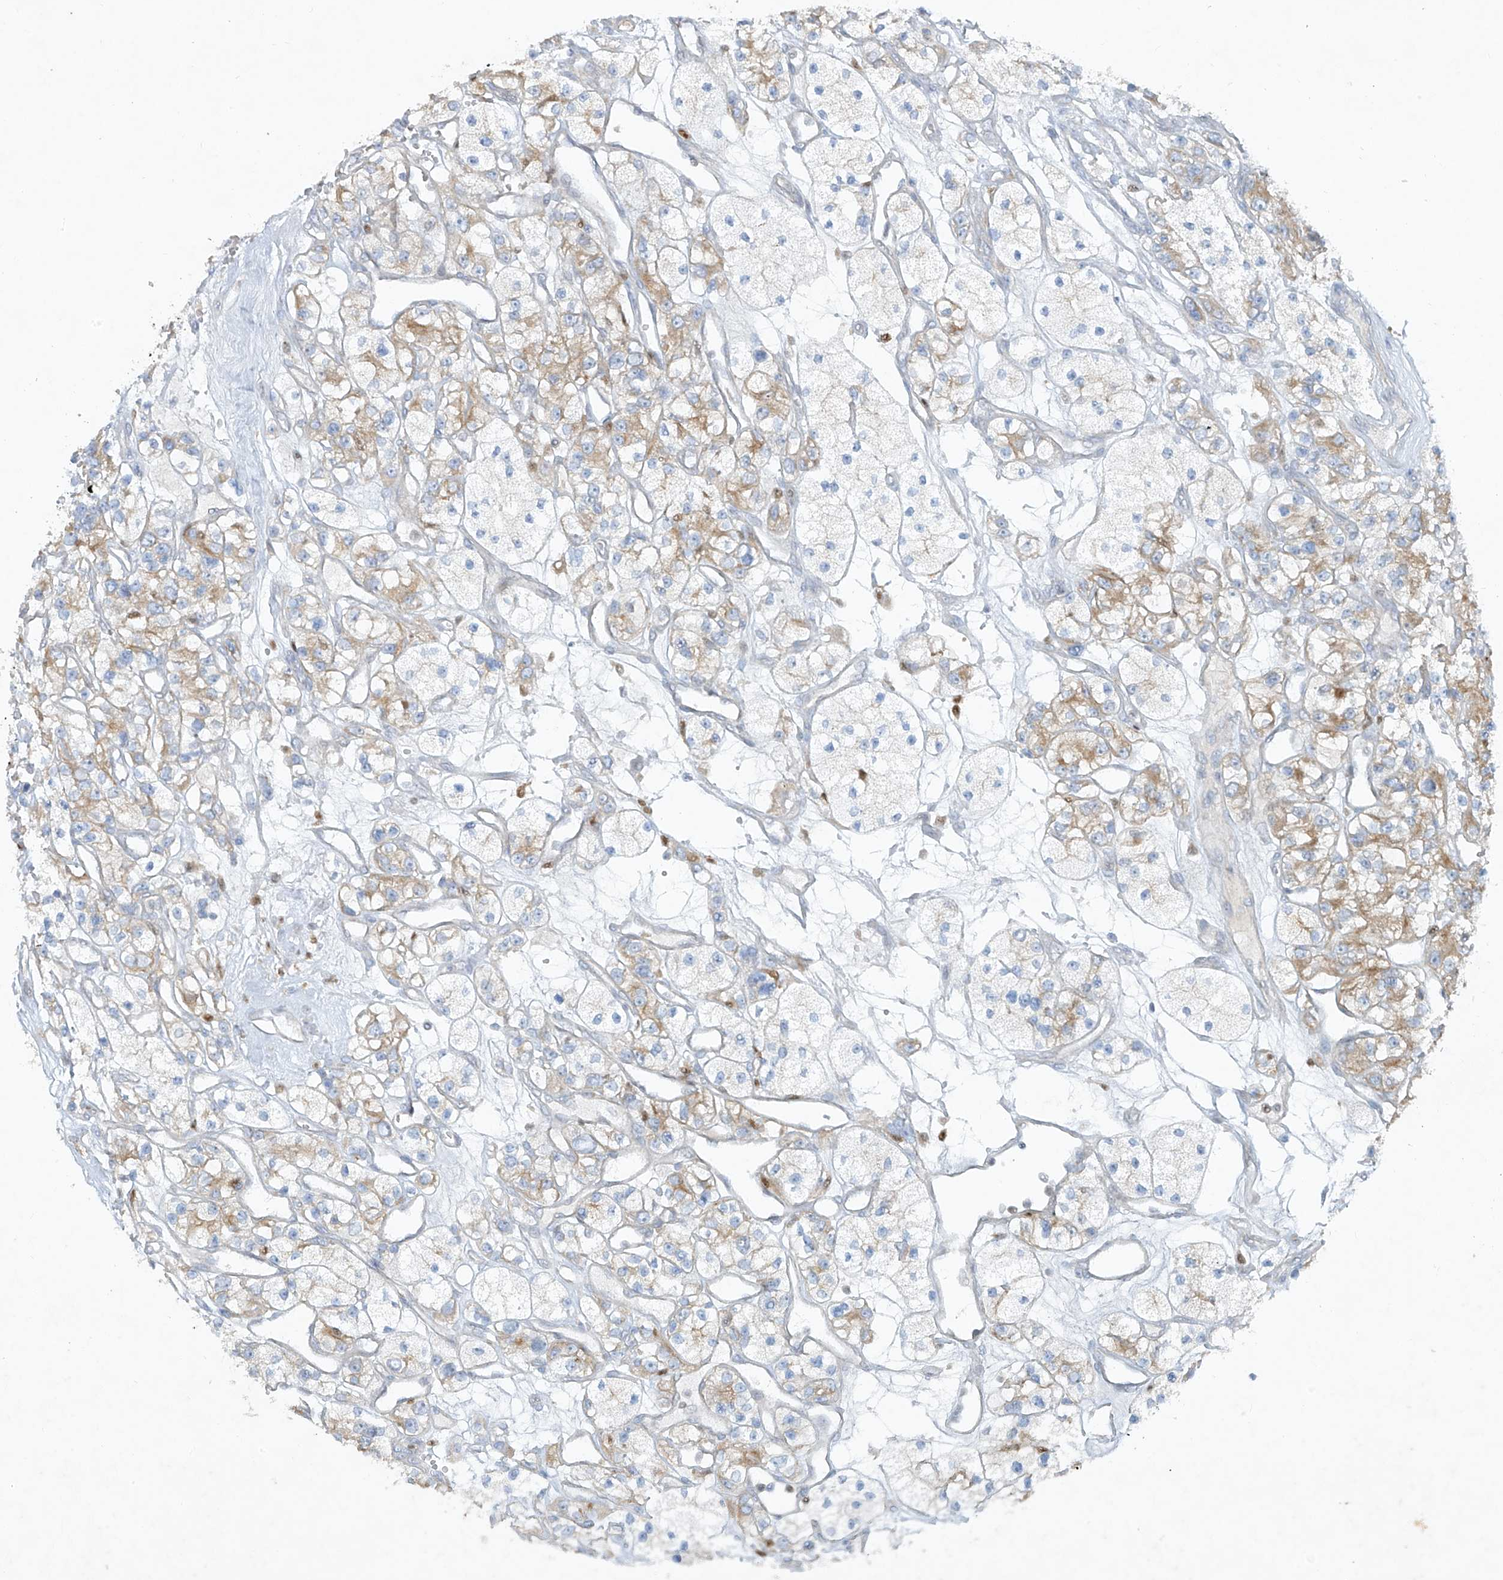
{"staining": {"intensity": "moderate", "quantity": "25%-75%", "location": "cytoplasmic/membranous"}, "tissue": "renal cancer", "cell_type": "Tumor cells", "image_type": "cancer", "snomed": [{"axis": "morphology", "description": "Adenocarcinoma, NOS"}, {"axis": "topography", "description": "Kidney"}], "caption": "Renal adenocarcinoma stained with a protein marker reveals moderate staining in tumor cells.", "gene": "TUBE1", "patient": {"sex": "female", "age": 57}}